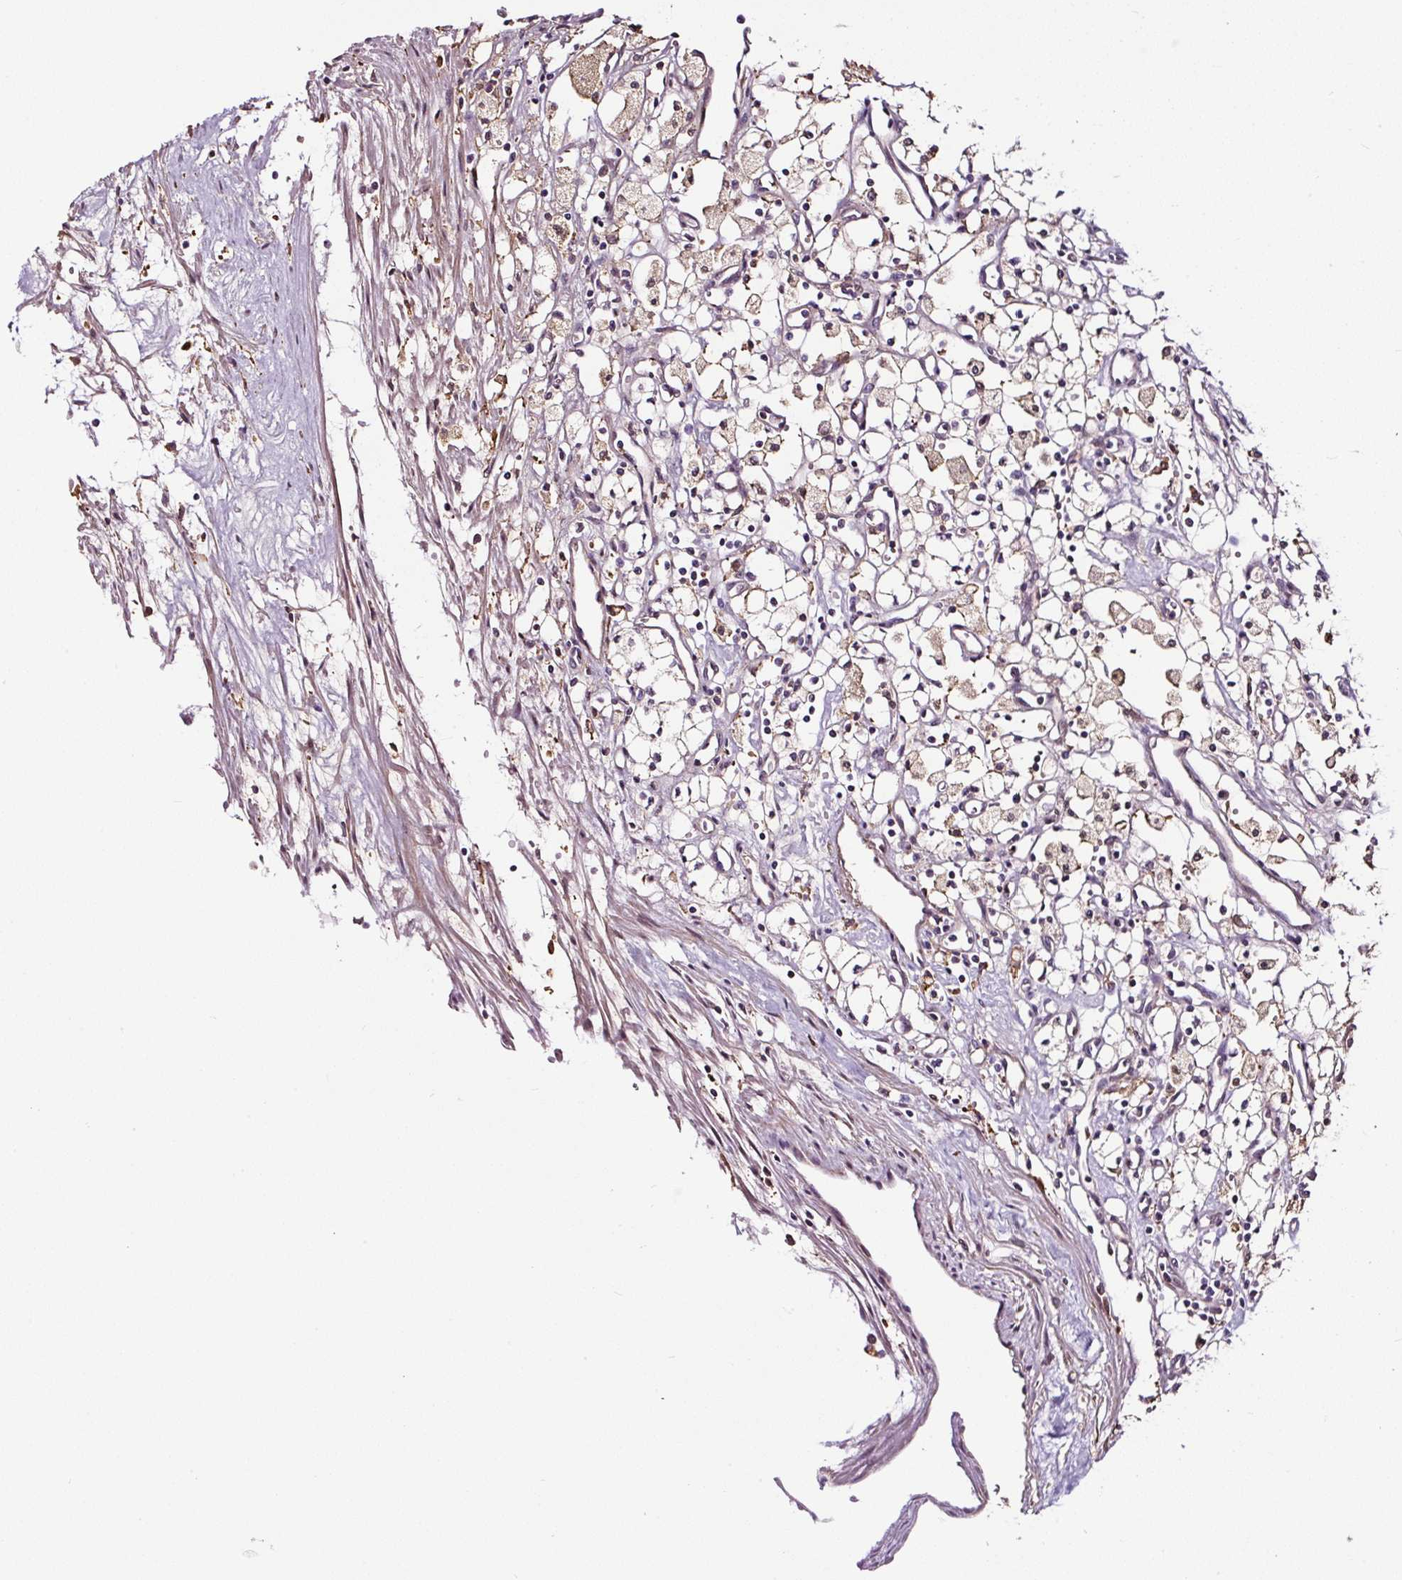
{"staining": {"intensity": "negative", "quantity": "none", "location": "none"}, "tissue": "renal cancer", "cell_type": "Tumor cells", "image_type": "cancer", "snomed": [{"axis": "morphology", "description": "Adenocarcinoma, NOS"}, {"axis": "topography", "description": "Kidney"}], "caption": "Immunohistochemistry (IHC) of human renal cancer (adenocarcinoma) demonstrates no positivity in tumor cells.", "gene": "LRRC24", "patient": {"sex": "male", "age": 59}}